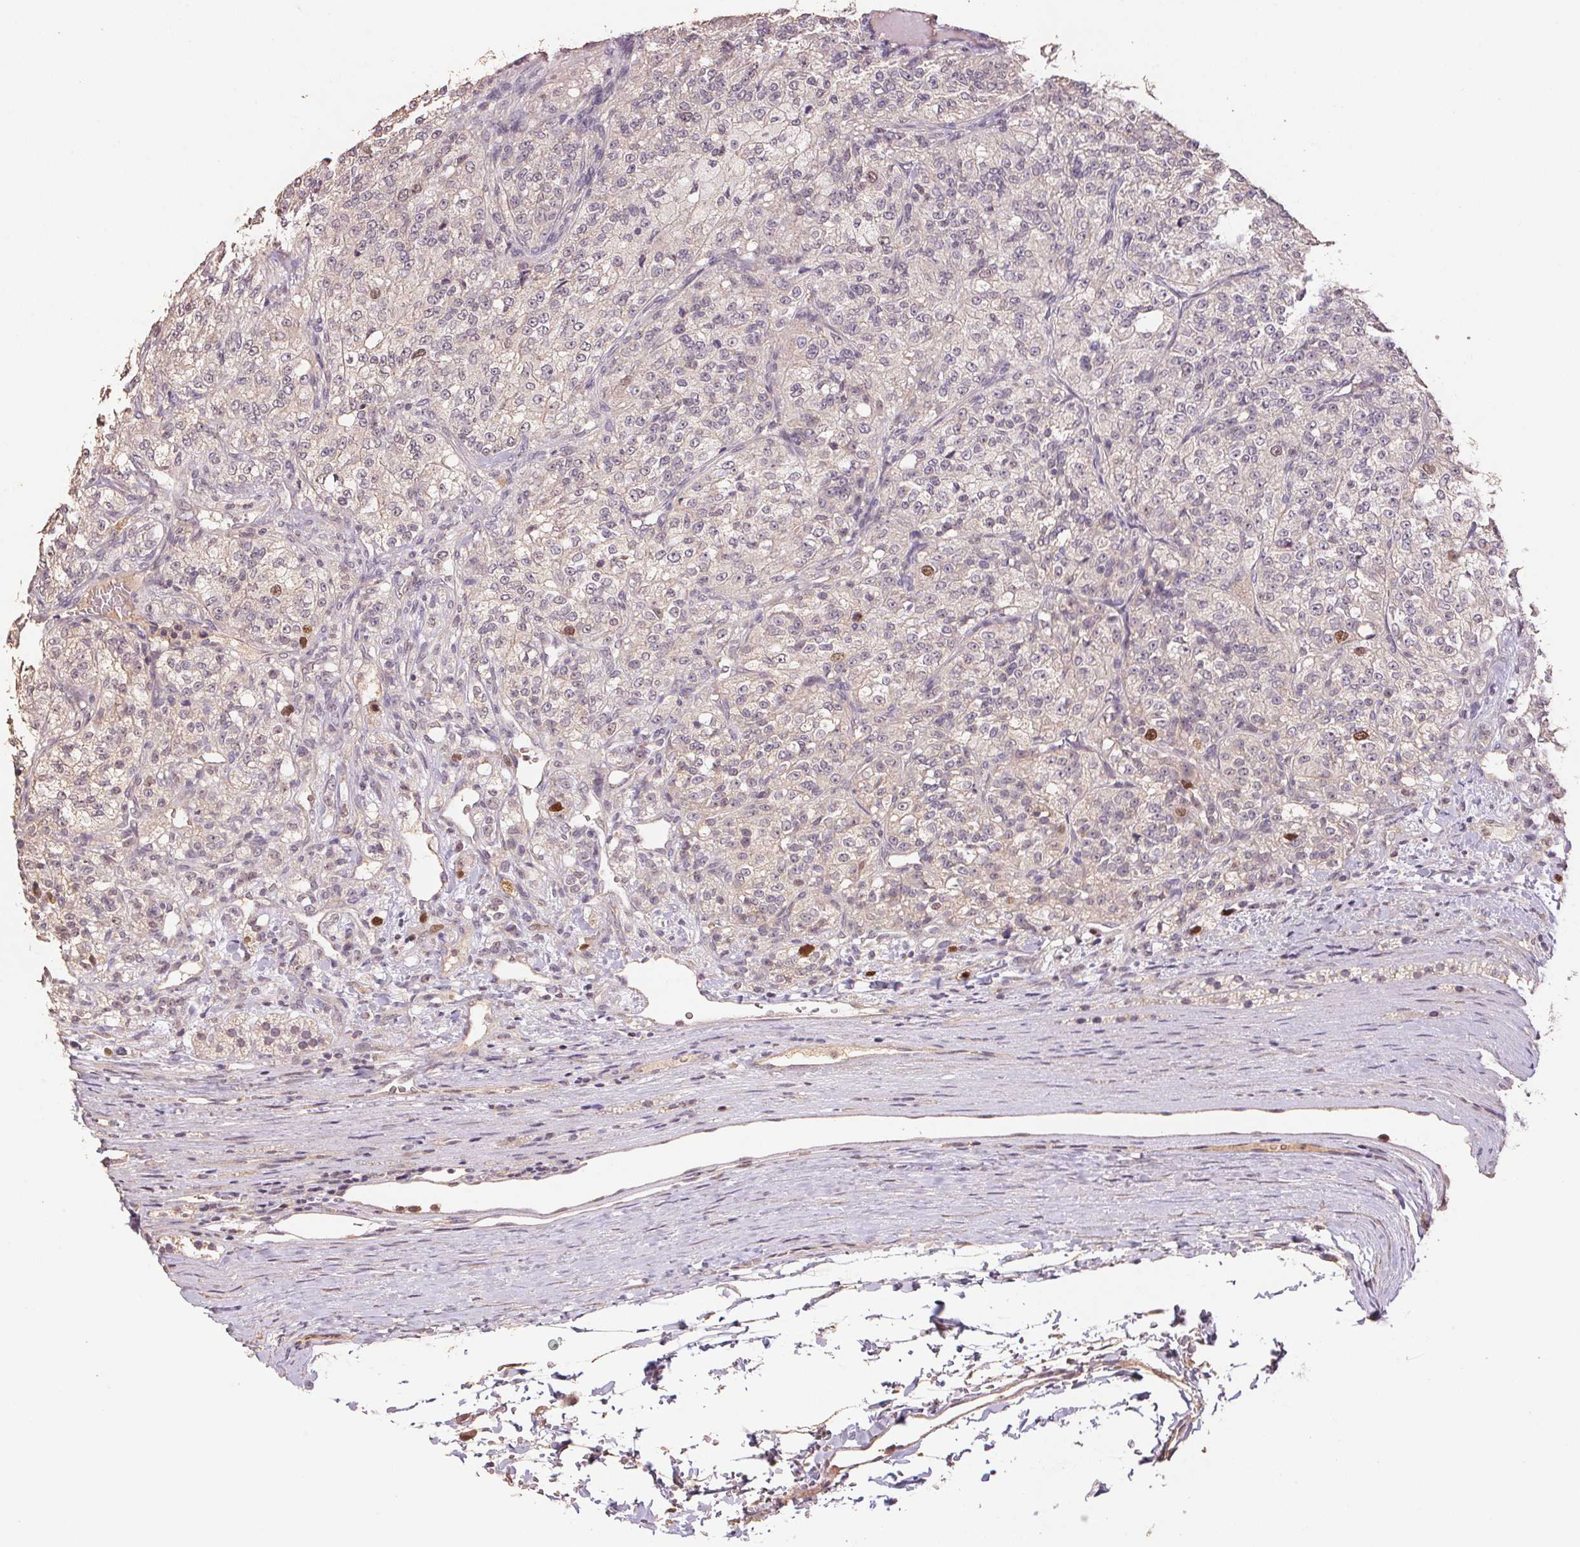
{"staining": {"intensity": "strong", "quantity": "<25%", "location": "nuclear"}, "tissue": "renal cancer", "cell_type": "Tumor cells", "image_type": "cancer", "snomed": [{"axis": "morphology", "description": "Adenocarcinoma, NOS"}, {"axis": "topography", "description": "Kidney"}], "caption": "This photomicrograph shows renal cancer (adenocarcinoma) stained with immunohistochemistry to label a protein in brown. The nuclear of tumor cells show strong positivity for the protein. Nuclei are counter-stained blue.", "gene": "CENPF", "patient": {"sex": "female", "age": 63}}